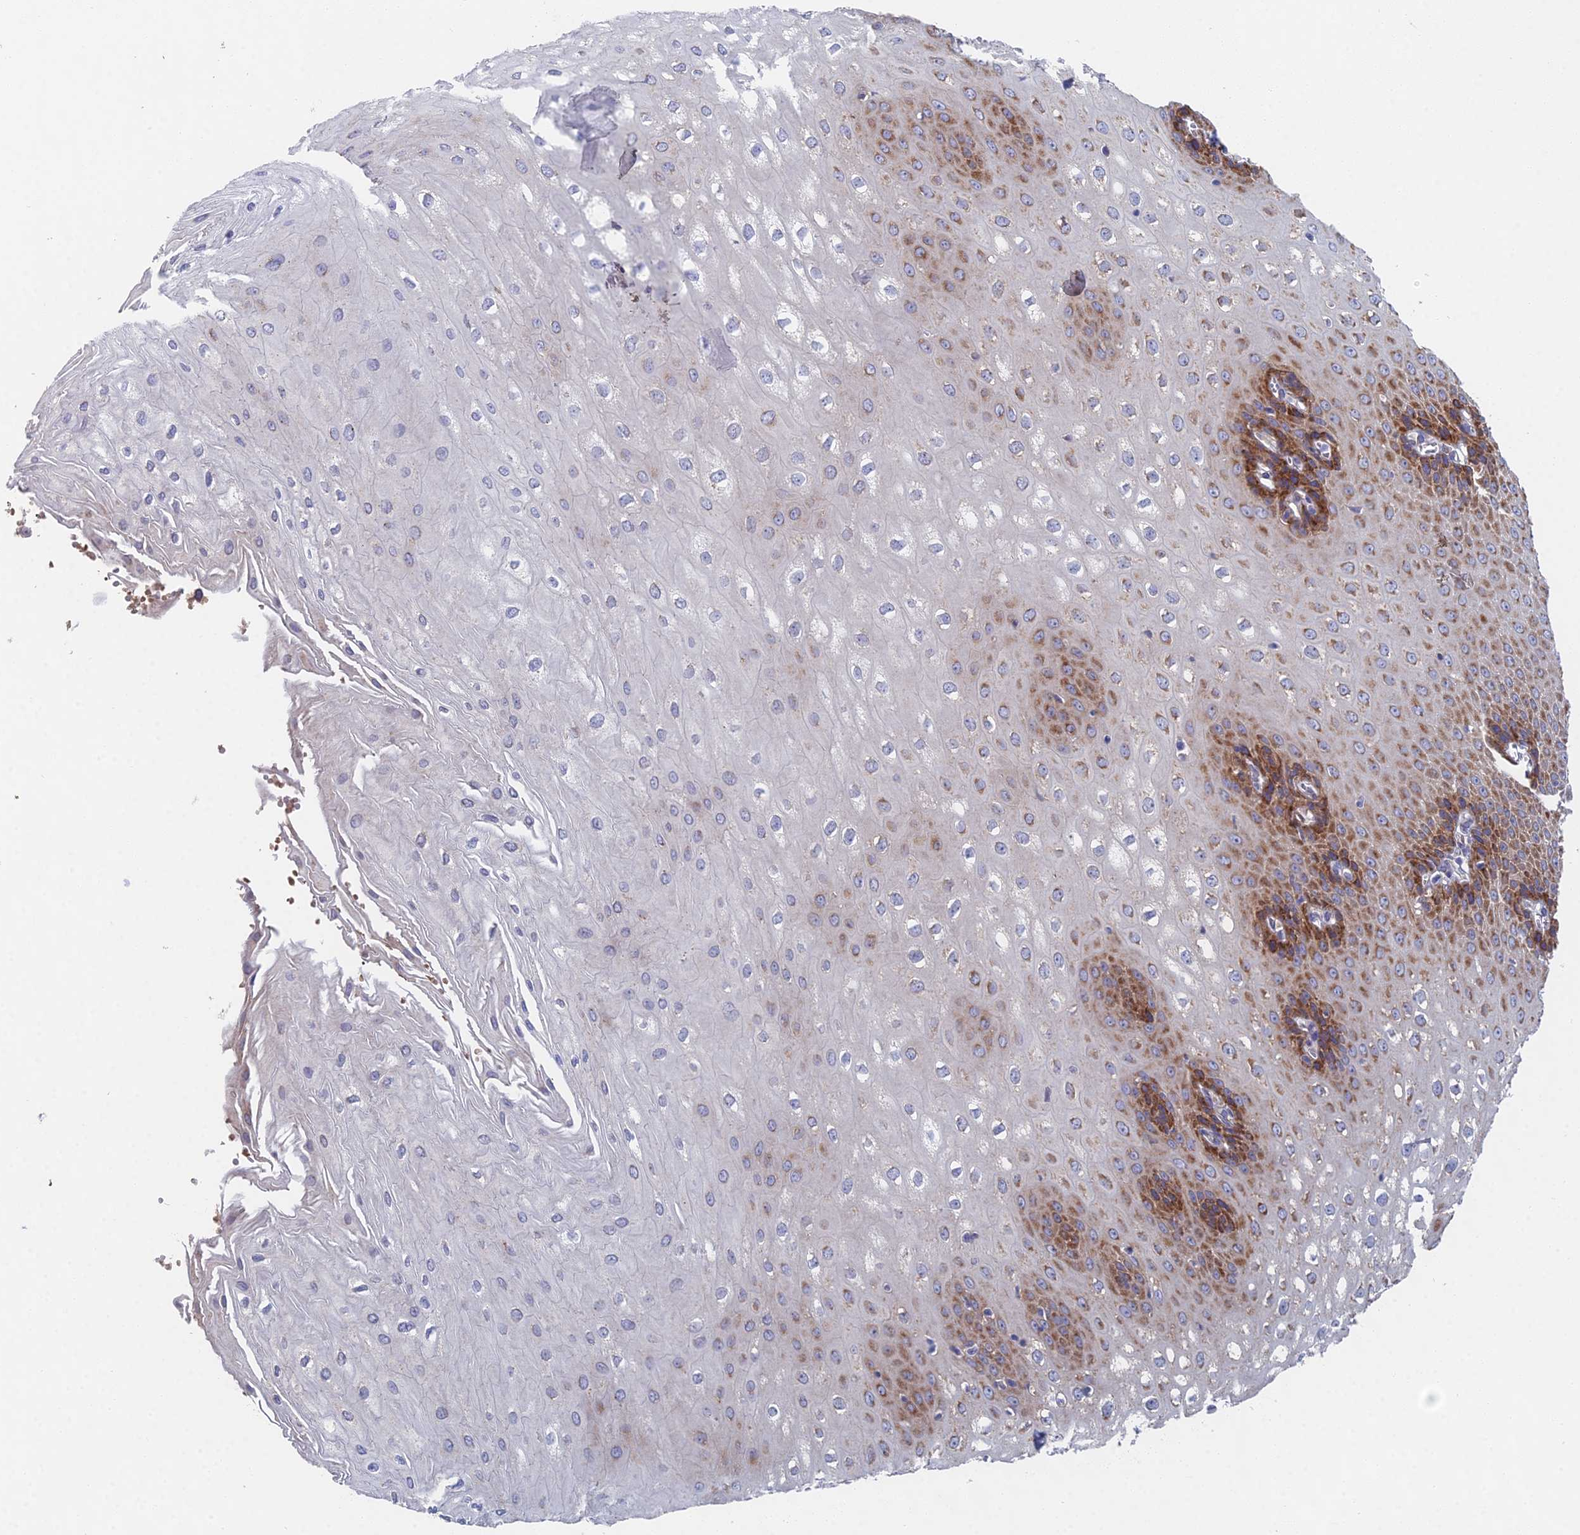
{"staining": {"intensity": "moderate", "quantity": "25%-75%", "location": "cytoplasmic/membranous"}, "tissue": "esophagus", "cell_type": "Squamous epithelial cells", "image_type": "normal", "snomed": [{"axis": "morphology", "description": "Normal tissue, NOS"}, {"axis": "topography", "description": "Esophagus"}], "caption": "Esophagus stained with a brown dye exhibits moderate cytoplasmic/membranous positive expression in approximately 25%-75% of squamous epithelial cells.", "gene": "ELOF1", "patient": {"sex": "male", "age": 60}}